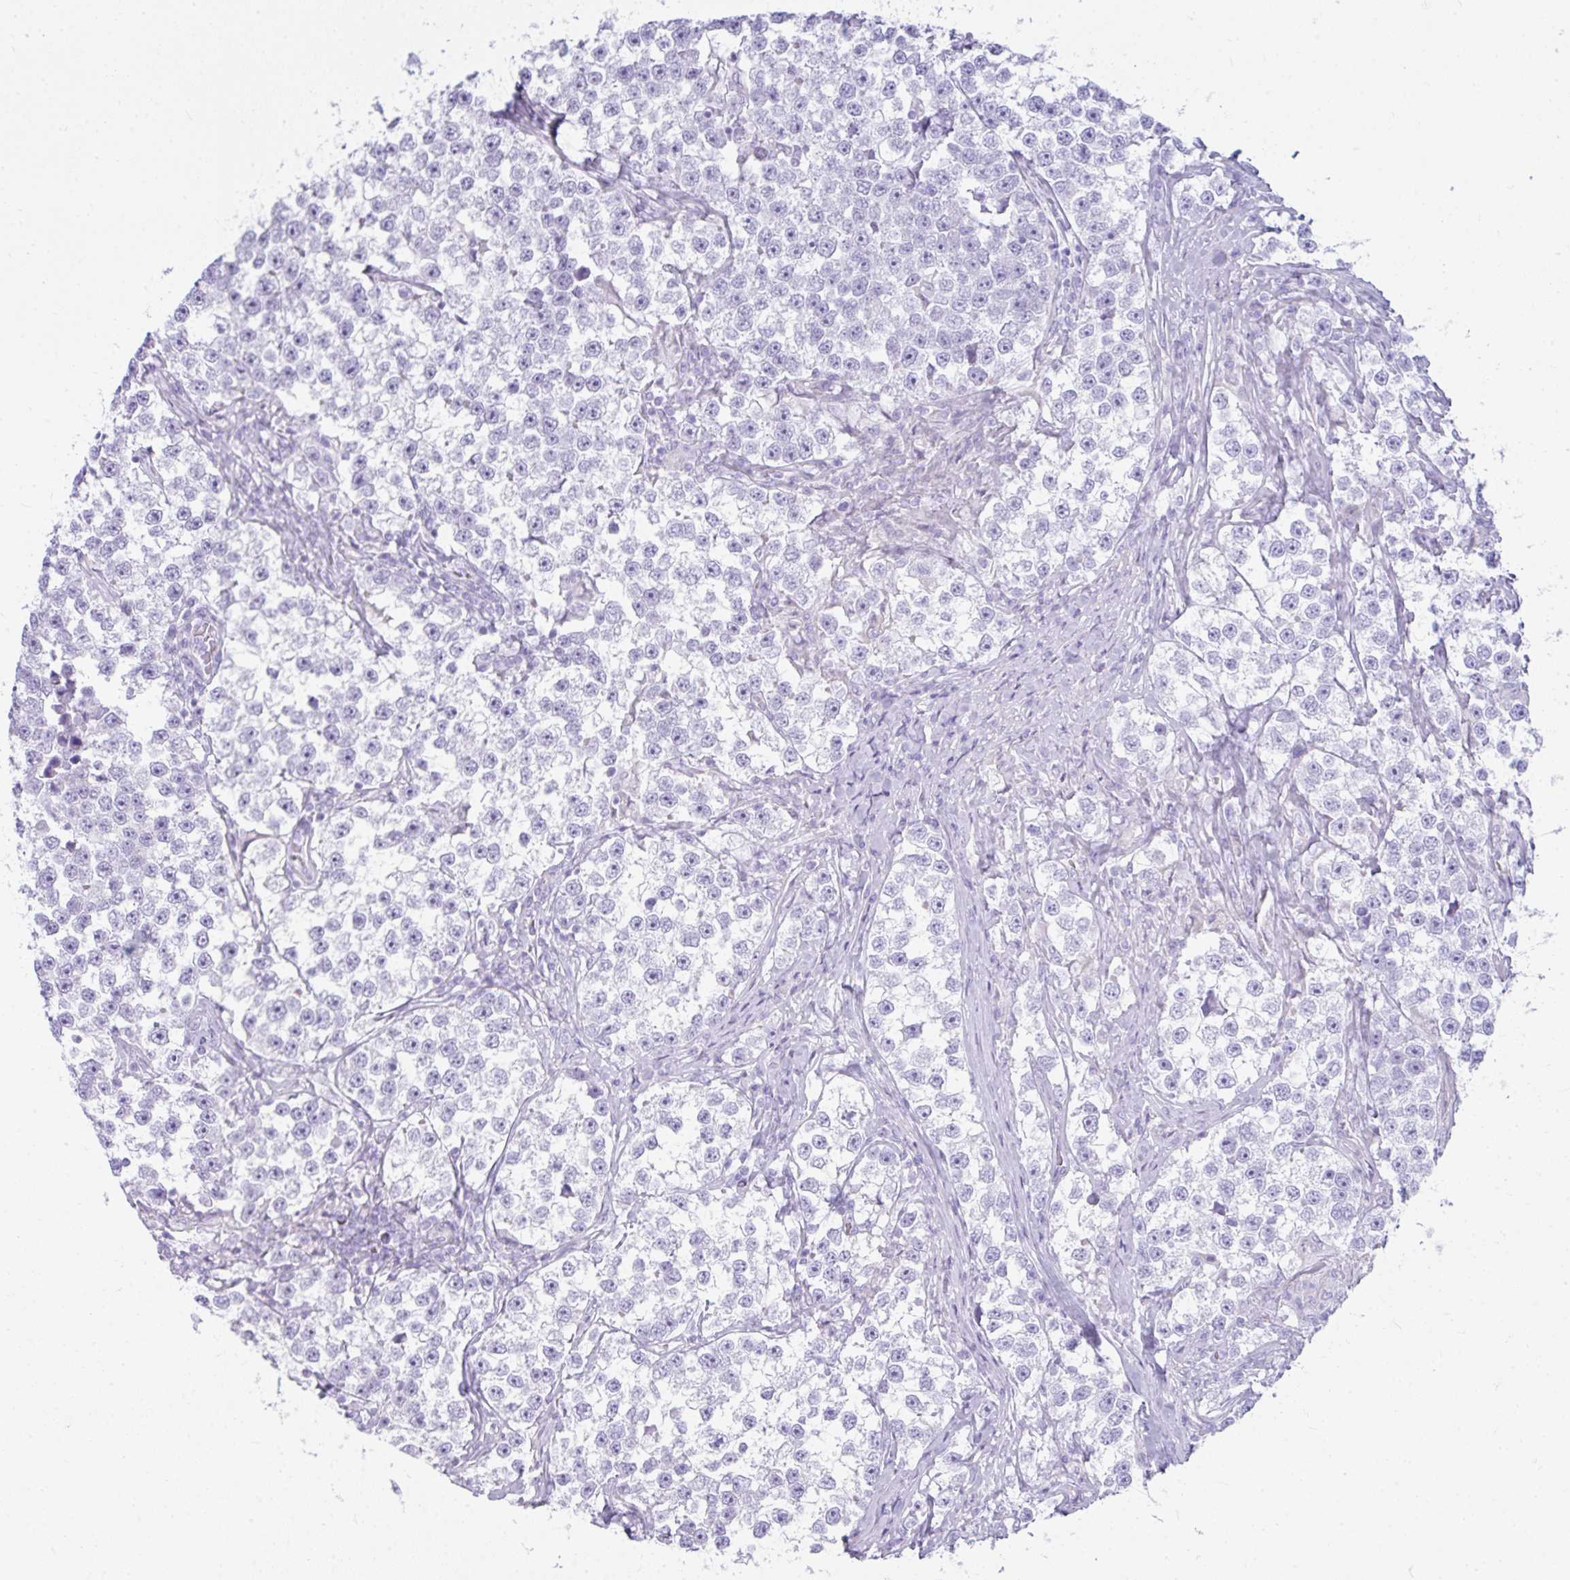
{"staining": {"intensity": "negative", "quantity": "none", "location": "none"}, "tissue": "testis cancer", "cell_type": "Tumor cells", "image_type": "cancer", "snomed": [{"axis": "morphology", "description": "Seminoma, NOS"}, {"axis": "topography", "description": "Testis"}], "caption": "A photomicrograph of human seminoma (testis) is negative for staining in tumor cells.", "gene": "RASL10A", "patient": {"sex": "male", "age": 46}}